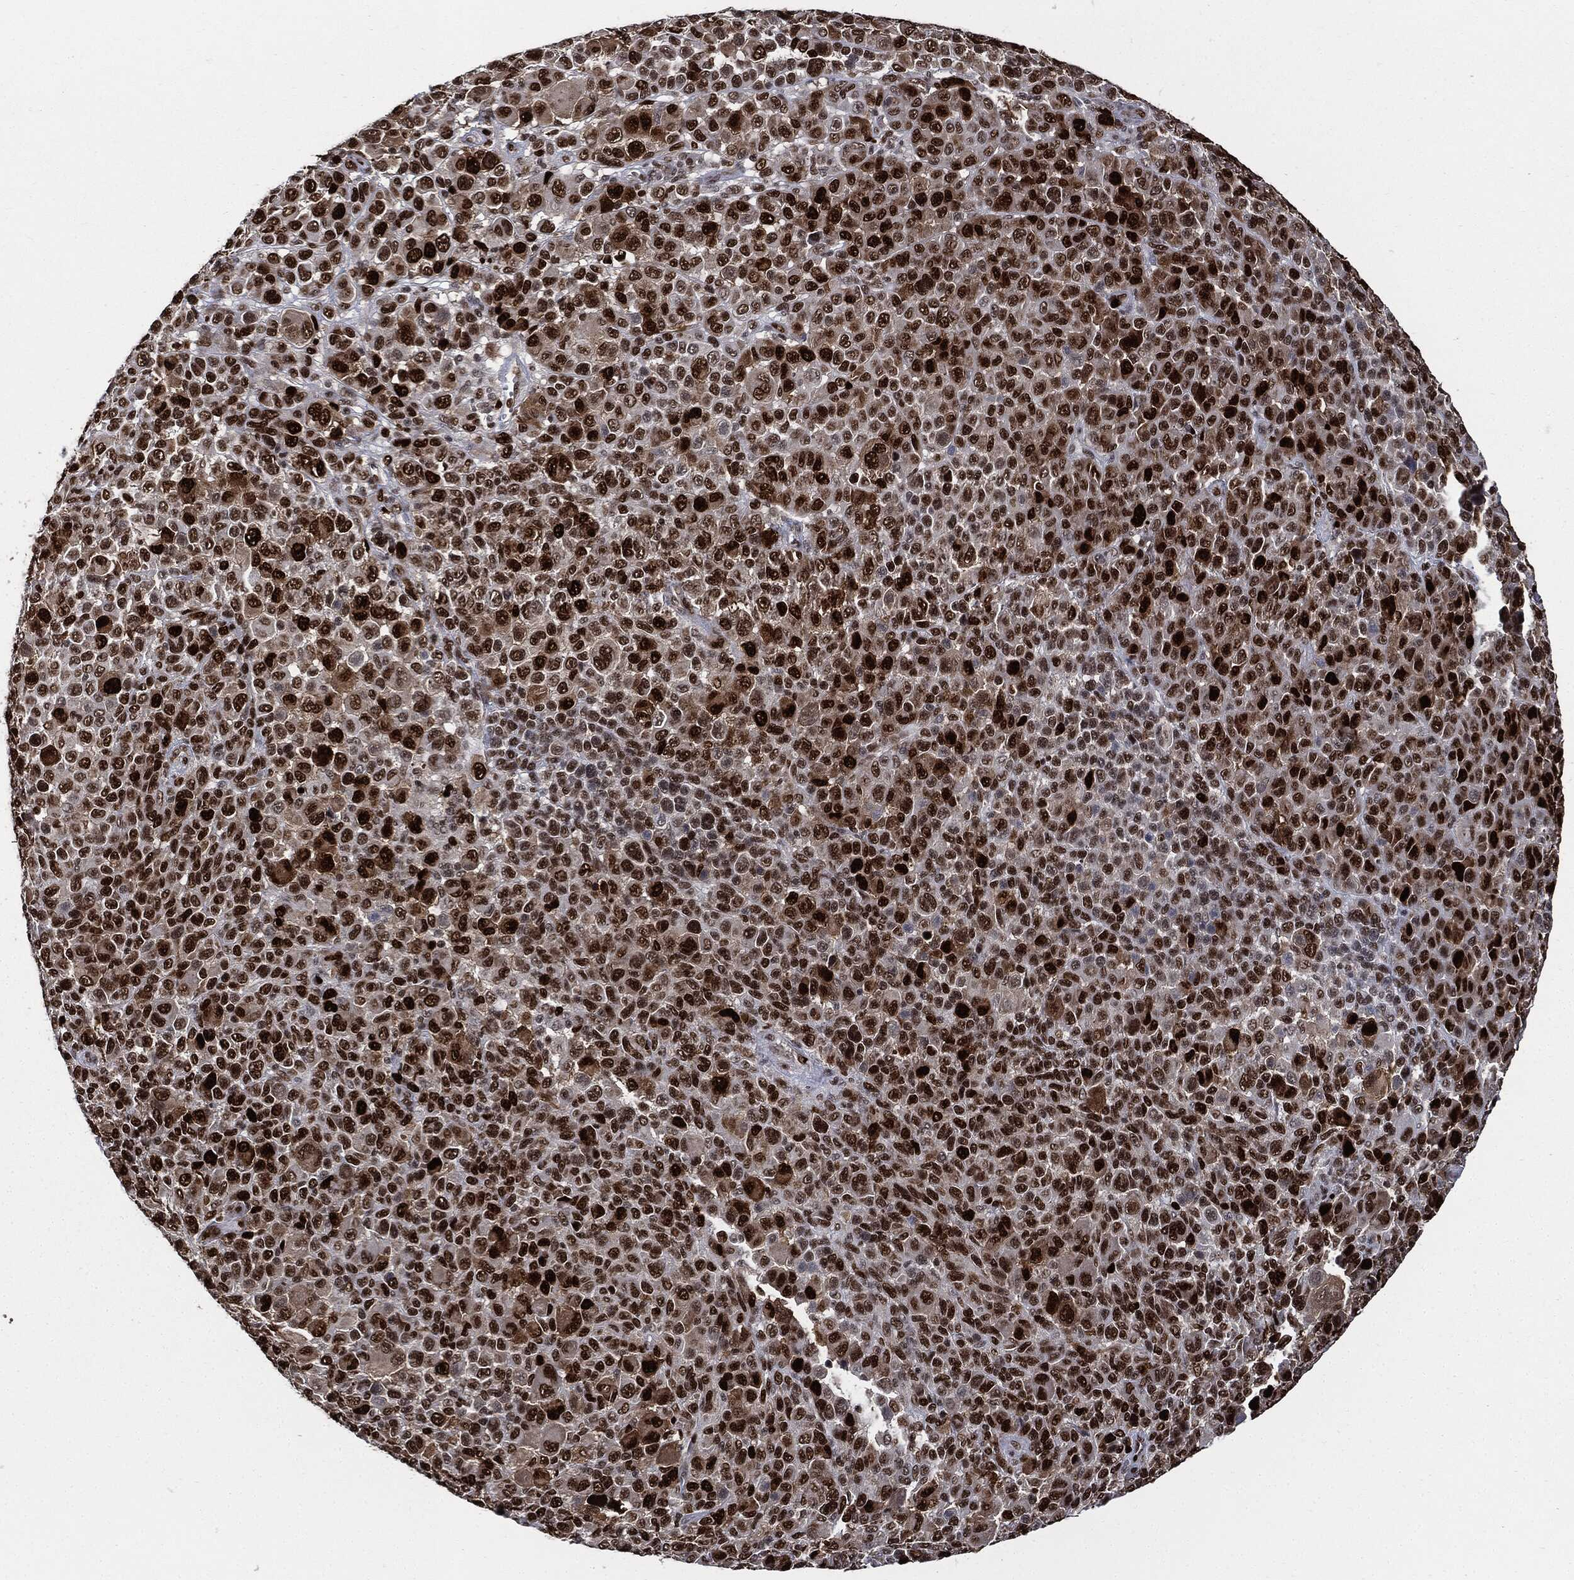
{"staining": {"intensity": "strong", "quantity": ">75%", "location": "nuclear"}, "tissue": "melanoma", "cell_type": "Tumor cells", "image_type": "cancer", "snomed": [{"axis": "morphology", "description": "Malignant melanoma, NOS"}, {"axis": "topography", "description": "Skin"}], "caption": "Tumor cells demonstrate strong nuclear staining in approximately >75% of cells in malignant melanoma. Using DAB (brown) and hematoxylin (blue) stains, captured at high magnification using brightfield microscopy.", "gene": "PCNA", "patient": {"sex": "female", "age": 57}}